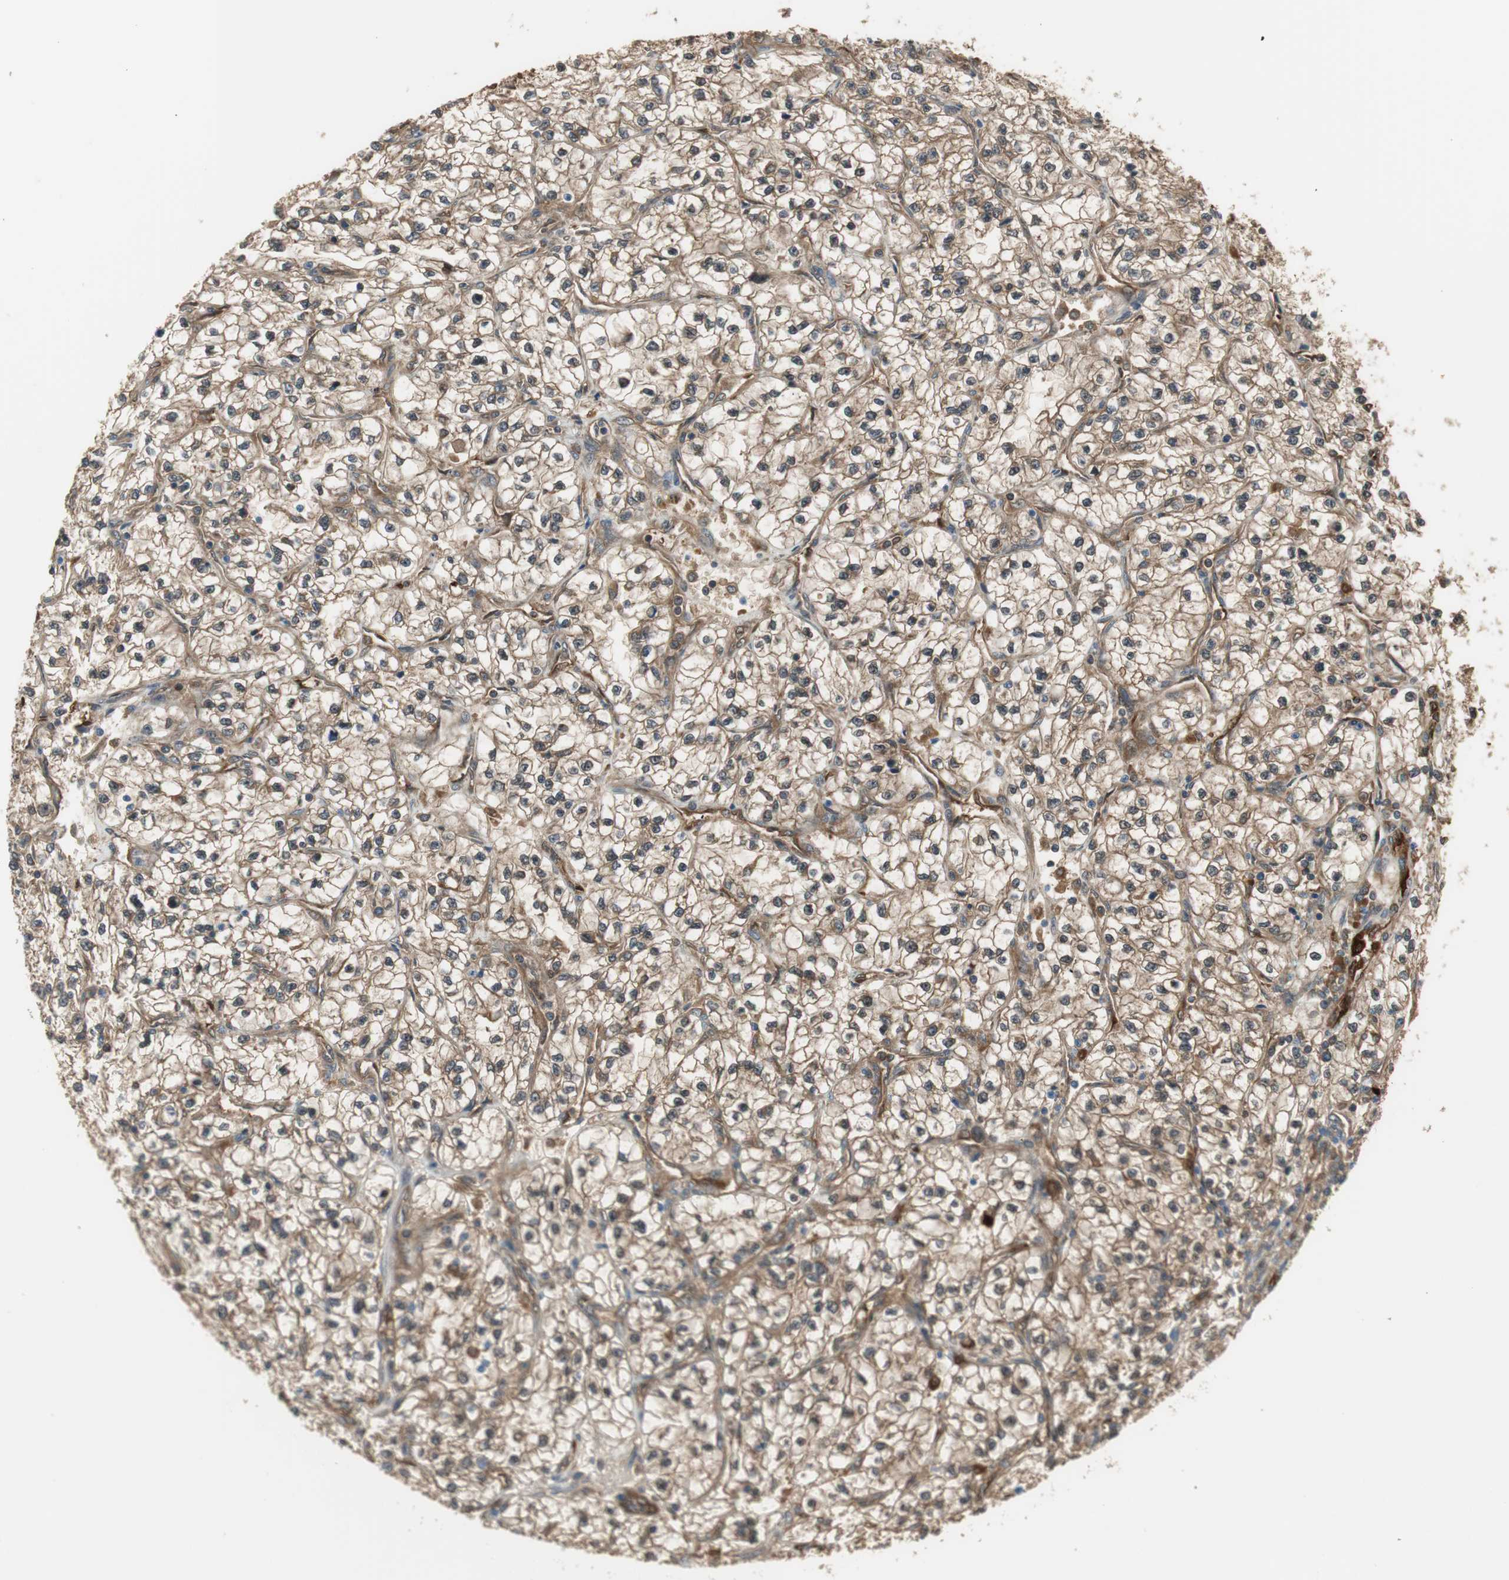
{"staining": {"intensity": "moderate", "quantity": ">75%", "location": "cytoplasmic/membranous"}, "tissue": "renal cancer", "cell_type": "Tumor cells", "image_type": "cancer", "snomed": [{"axis": "morphology", "description": "Adenocarcinoma, NOS"}, {"axis": "topography", "description": "Kidney"}], "caption": "Immunohistochemical staining of renal cancer (adenocarcinoma) demonstrates moderate cytoplasmic/membranous protein positivity in about >75% of tumor cells. (brown staining indicates protein expression, while blue staining denotes nuclei).", "gene": "SERPINB6", "patient": {"sex": "female", "age": 57}}